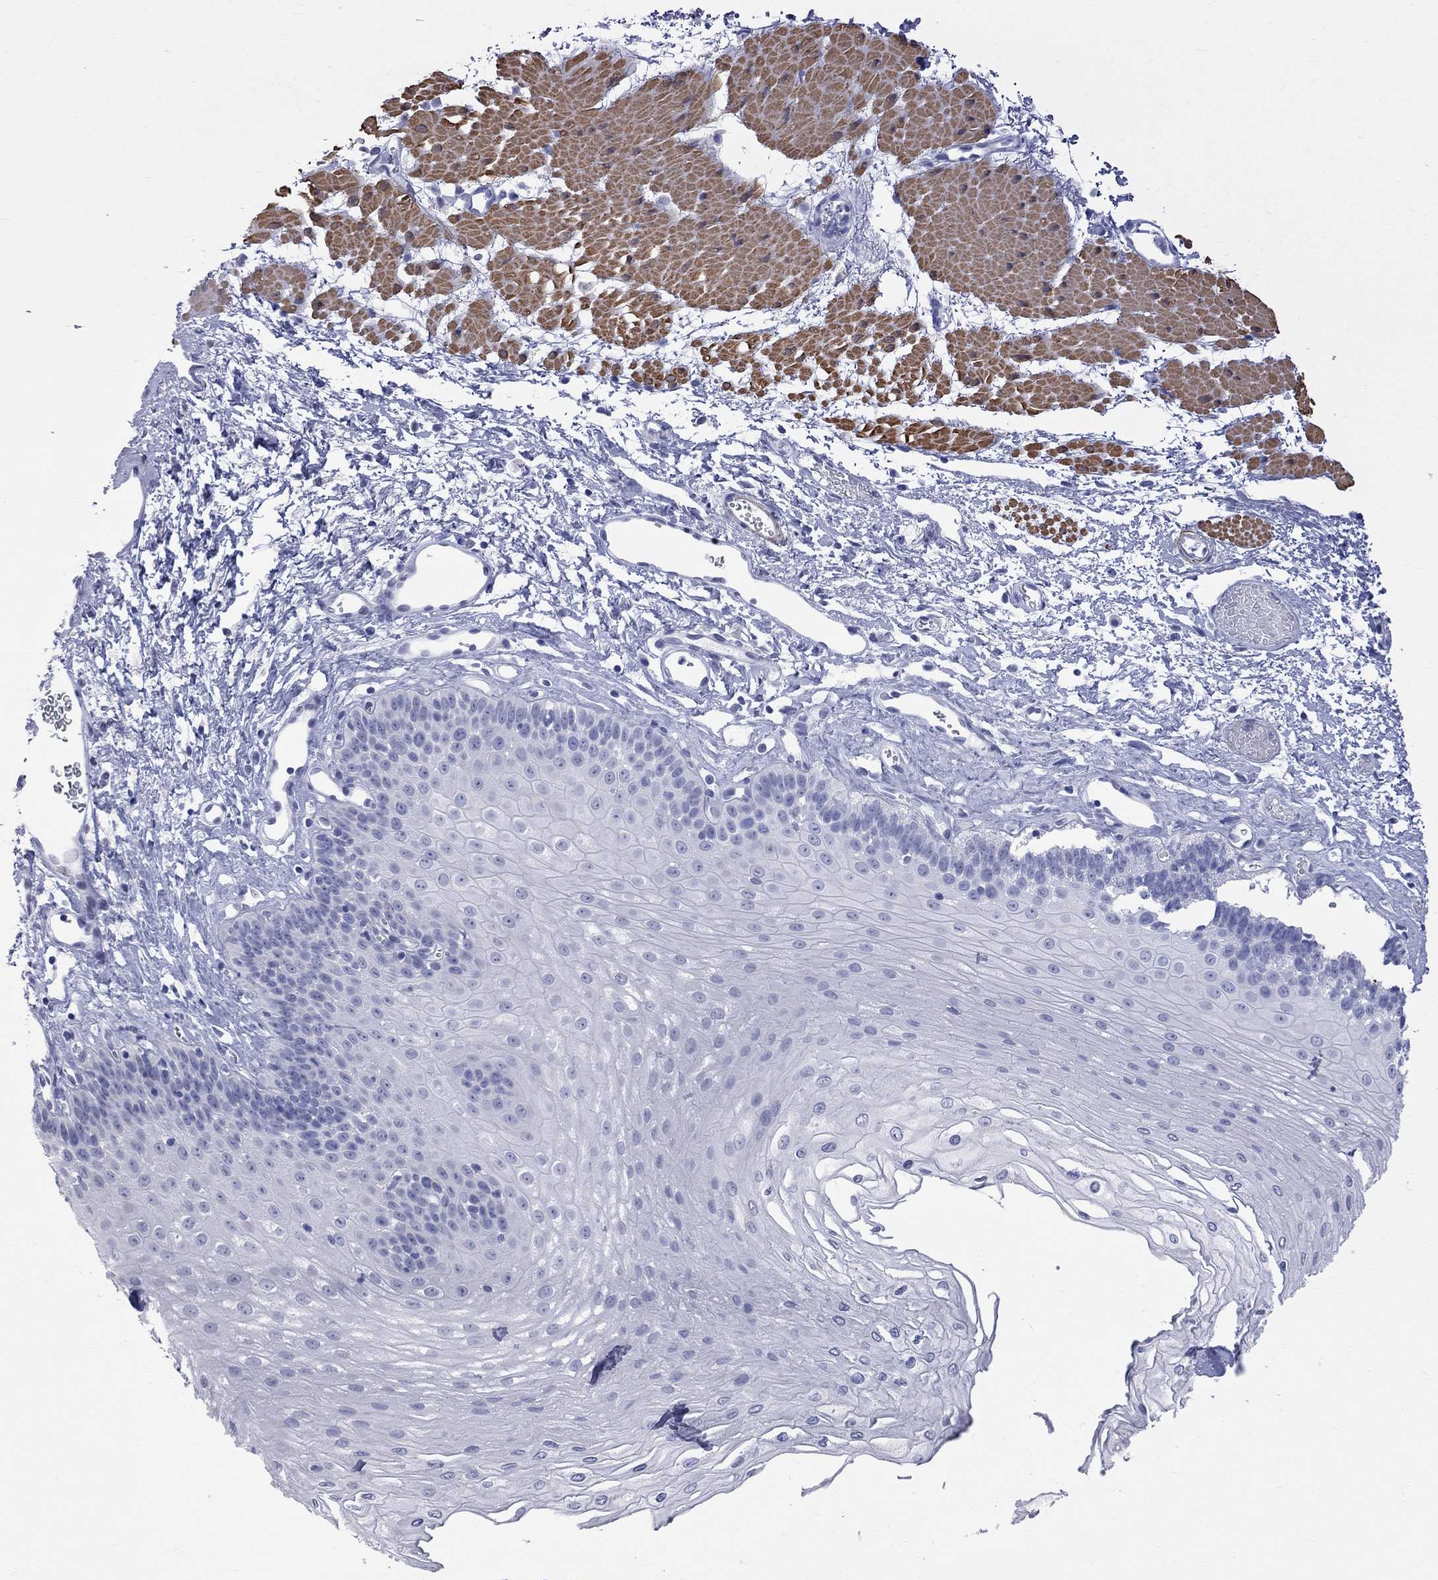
{"staining": {"intensity": "negative", "quantity": "none", "location": "none"}, "tissue": "esophagus", "cell_type": "Squamous epithelial cells", "image_type": "normal", "snomed": [{"axis": "morphology", "description": "Normal tissue, NOS"}, {"axis": "topography", "description": "Esophagus"}], "caption": "High power microscopy photomicrograph of an immunohistochemistry (IHC) micrograph of benign esophagus, revealing no significant expression in squamous epithelial cells.", "gene": "BPIFB1", "patient": {"sex": "female", "age": 62}}